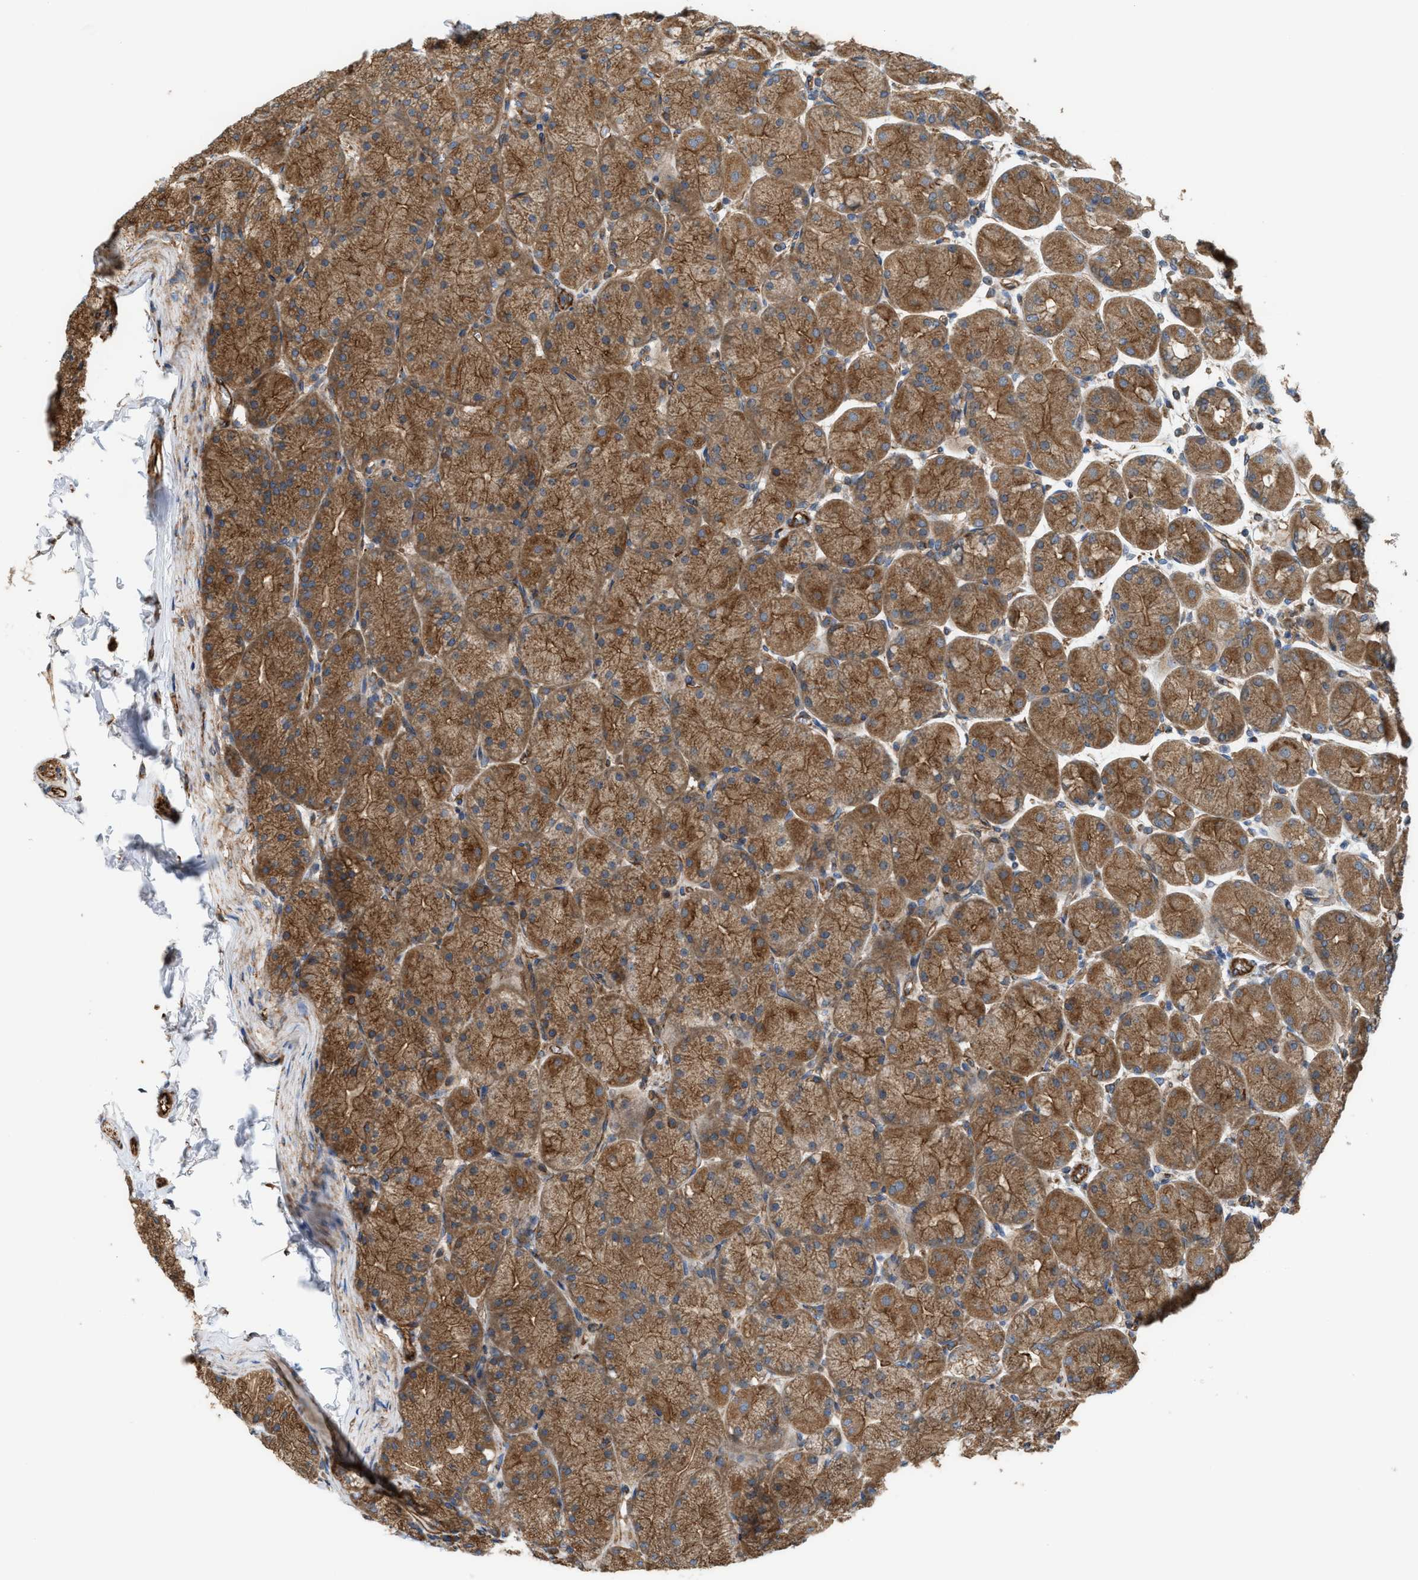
{"staining": {"intensity": "moderate", "quantity": ">75%", "location": "cytoplasmic/membranous"}, "tissue": "stomach", "cell_type": "Glandular cells", "image_type": "normal", "snomed": [{"axis": "morphology", "description": "Normal tissue, NOS"}, {"axis": "topography", "description": "Stomach, upper"}], "caption": "Immunohistochemistry (DAB) staining of normal stomach demonstrates moderate cytoplasmic/membranous protein positivity in about >75% of glandular cells.", "gene": "EPS15L1", "patient": {"sex": "female", "age": 56}}